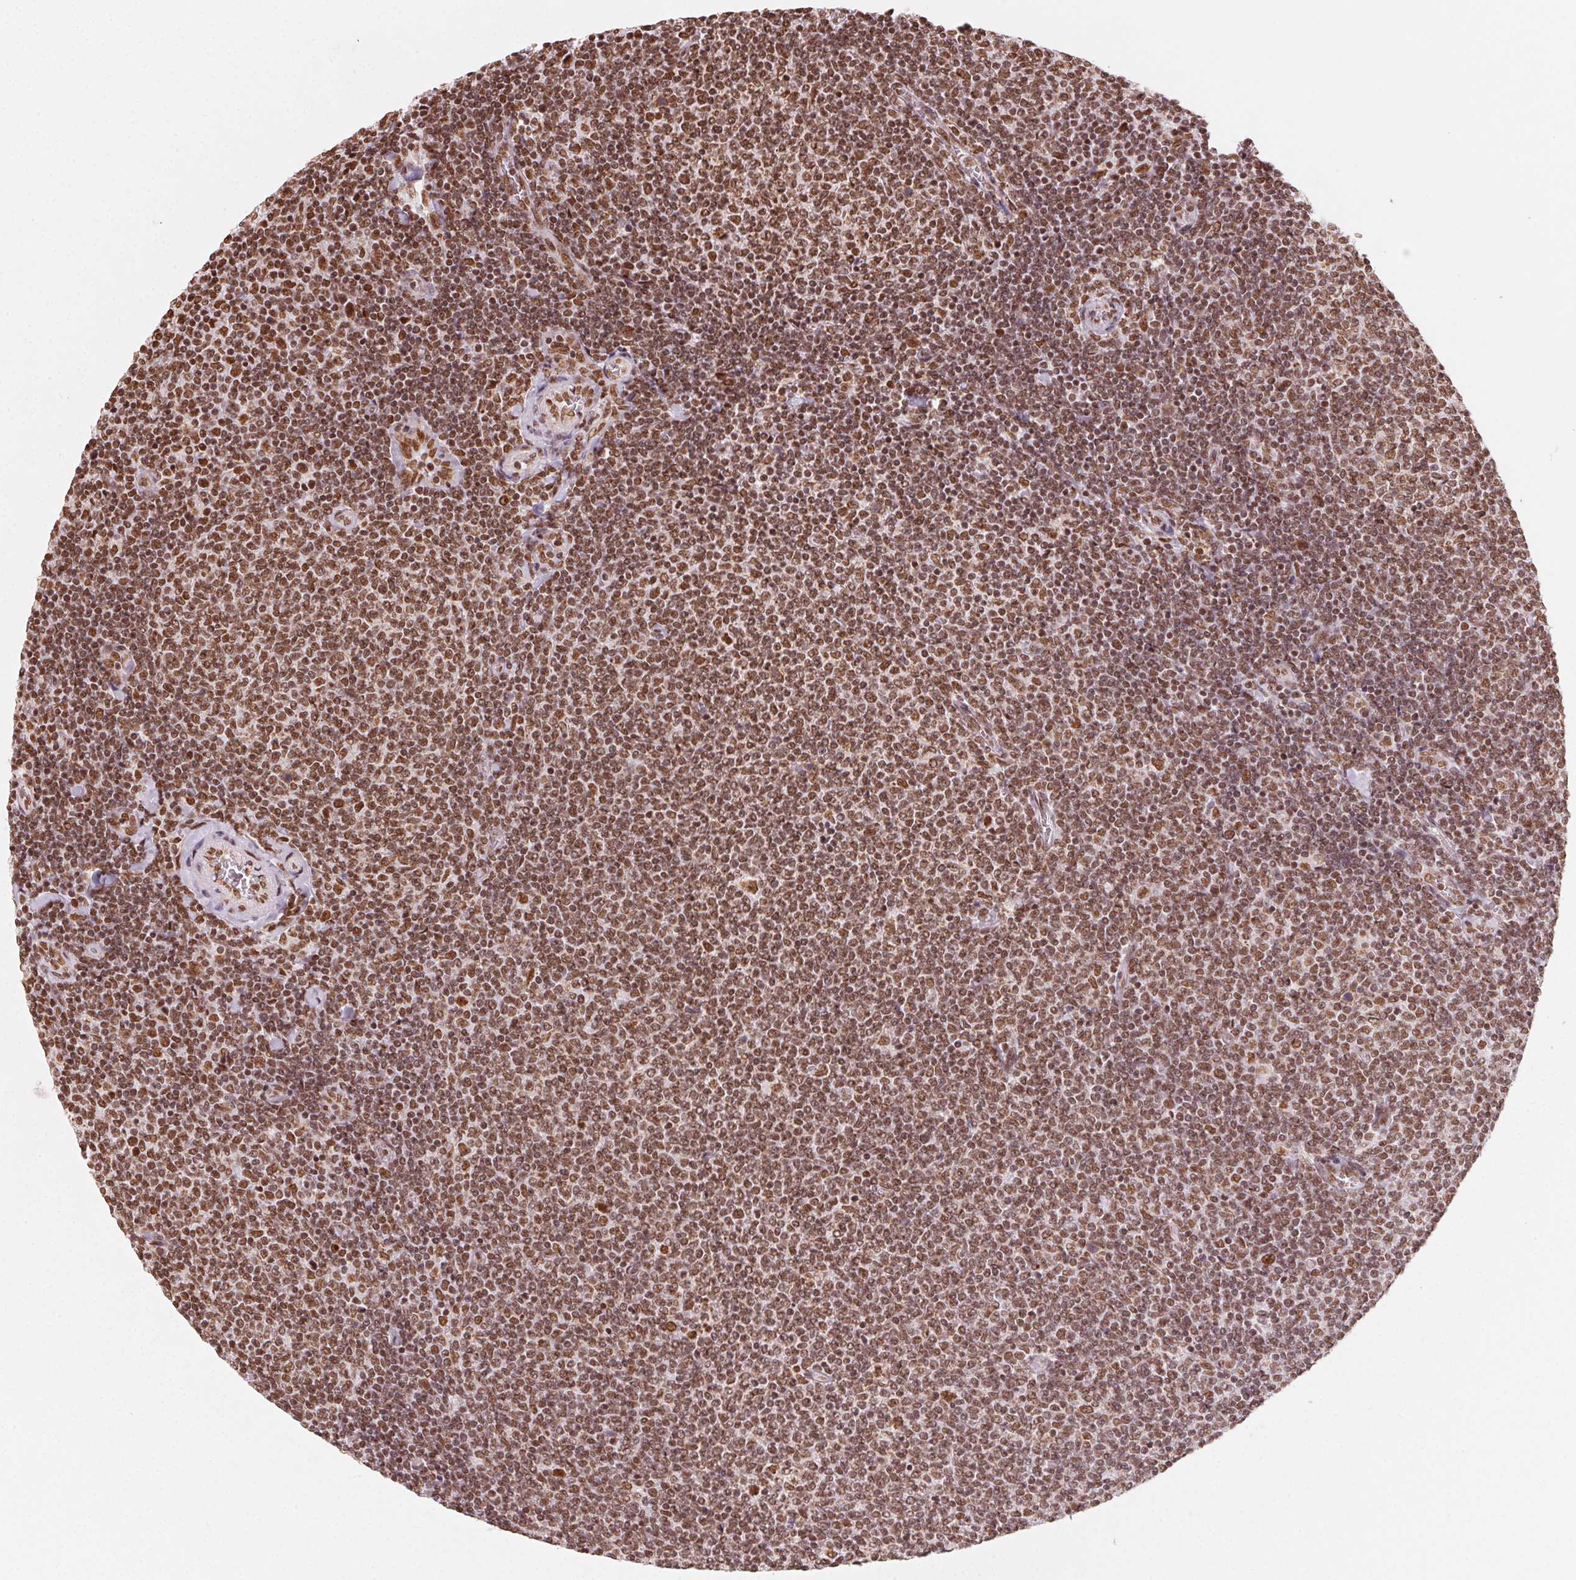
{"staining": {"intensity": "strong", "quantity": ">75%", "location": "nuclear"}, "tissue": "lymphoma", "cell_type": "Tumor cells", "image_type": "cancer", "snomed": [{"axis": "morphology", "description": "Malignant lymphoma, non-Hodgkin's type, Low grade"}, {"axis": "topography", "description": "Lymph node"}], "caption": "This is an image of immunohistochemistry (IHC) staining of lymphoma, which shows strong staining in the nuclear of tumor cells.", "gene": "TOPORS", "patient": {"sex": "male", "age": 52}}